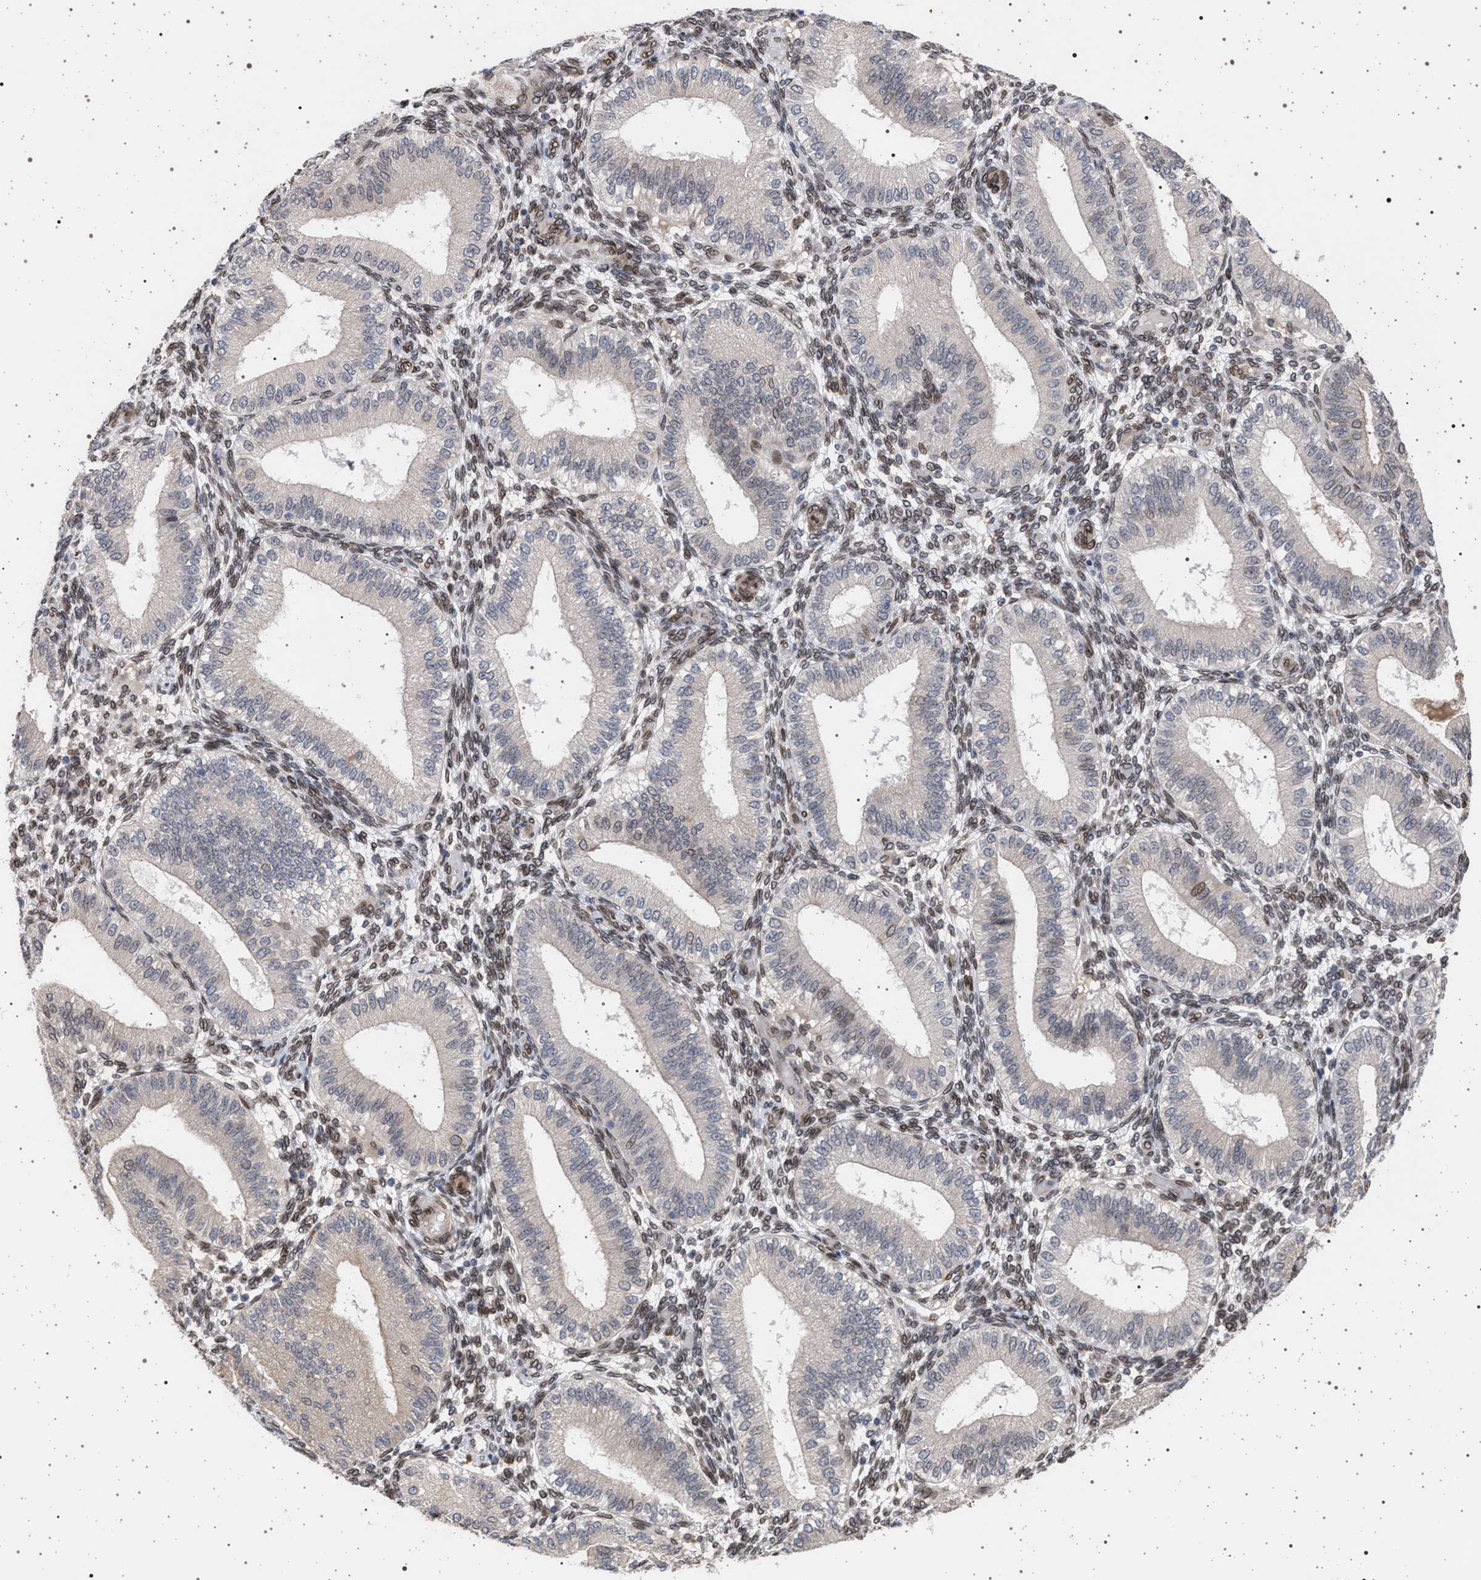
{"staining": {"intensity": "moderate", "quantity": "25%-75%", "location": "cytoplasmic/membranous,nuclear"}, "tissue": "endometrium", "cell_type": "Cells in endometrial stroma", "image_type": "normal", "snomed": [{"axis": "morphology", "description": "Normal tissue, NOS"}, {"axis": "topography", "description": "Endometrium"}], "caption": "Immunohistochemical staining of unremarkable human endometrium reveals medium levels of moderate cytoplasmic/membranous,nuclear expression in approximately 25%-75% of cells in endometrial stroma. (Stains: DAB in brown, nuclei in blue, Microscopy: brightfield microscopy at high magnification).", "gene": "ING2", "patient": {"sex": "female", "age": 39}}